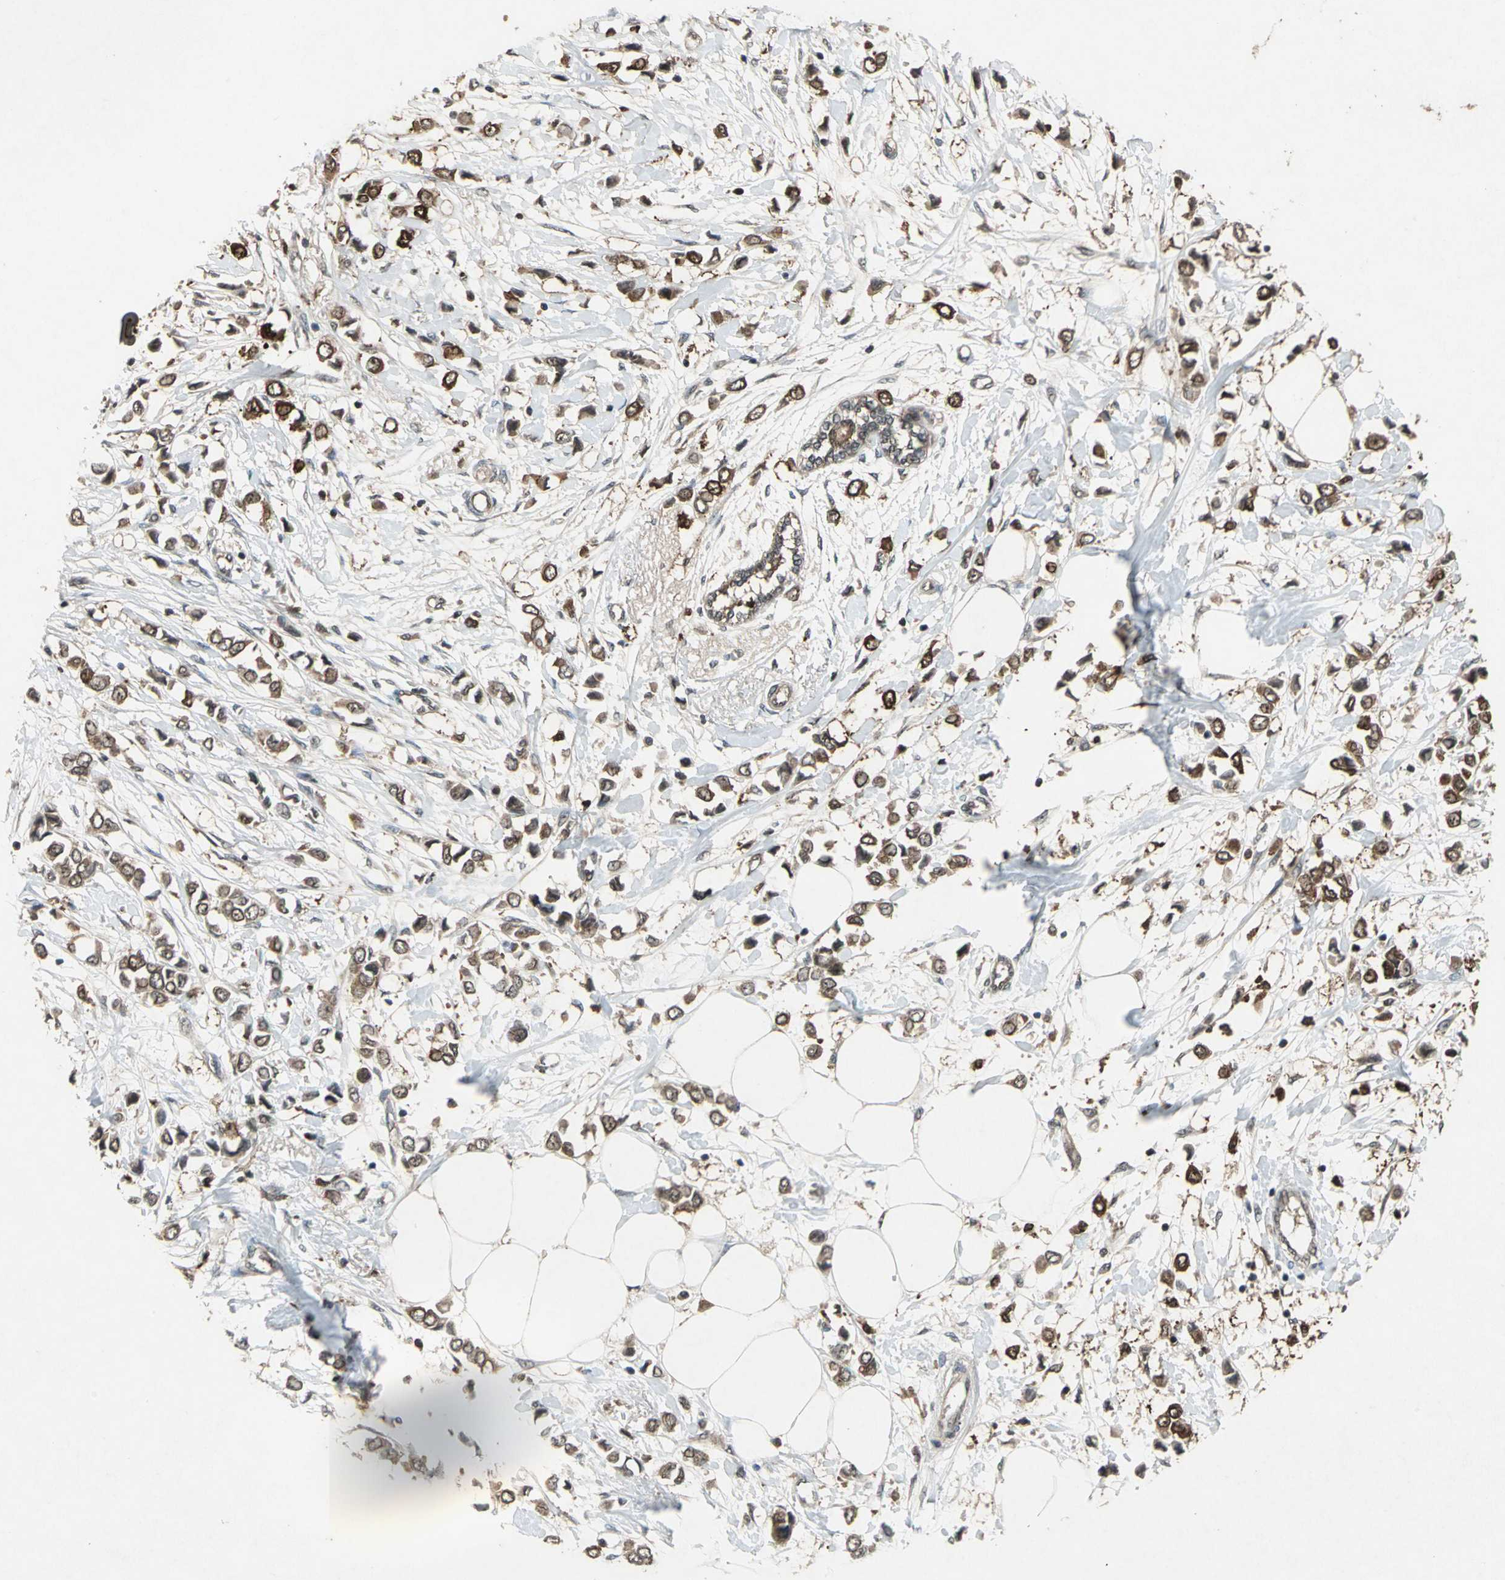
{"staining": {"intensity": "strong", "quantity": ">75%", "location": "nuclear"}, "tissue": "breast cancer", "cell_type": "Tumor cells", "image_type": "cancer", "snomed": [{"axis": "morphology", "description": "Lobular carcinoma"}, {"axis": "topography", "description": "Breast"}], "caption": "An IHC image of tumor tissue is shown. Protein staining in brown highlights strong nuclear positivity in breast cancer within tumor cells. Immunohistochemistry stains the protein in brown and the nuclei are stained blue.", "gene": "PYCARD", "patient": {"sex": "female", "age": 51}}